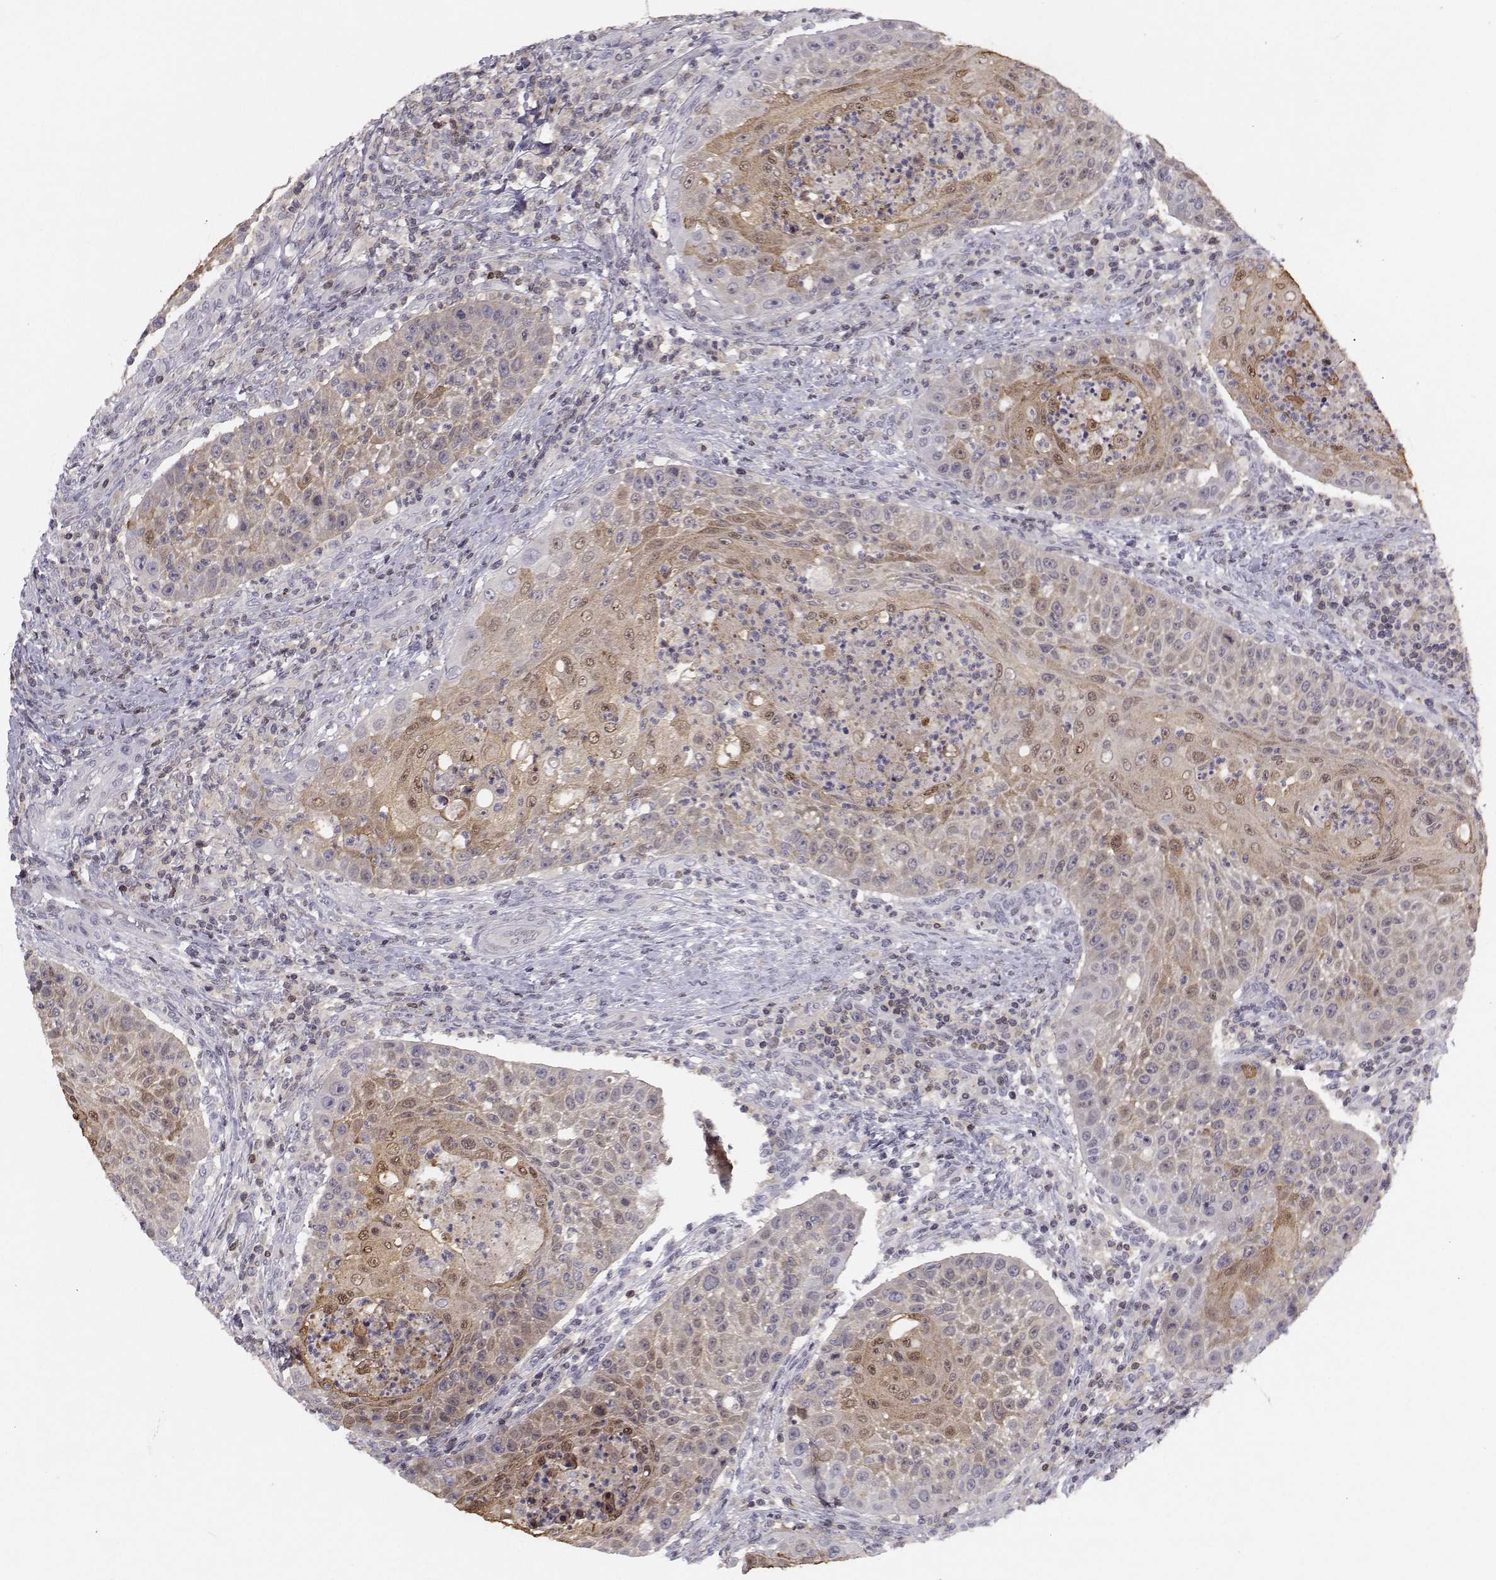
{"staining": {"intensity": "moderate", "quantity": ">75%", "location": "cytoplasmic/membranous"}, "tissue": "head and neck cancer", "cell_type": "Tumor cells", "image_type": "cancer", "snomed": [{"axis": "morphology", "description": "Squamous cell carcinoma, NOS"}, {"axis": "topography", "description": "Head-Neck"}], "caption": "Human squamous cell carcinoma (head and neck) stained with a brown dye shows moderate cytoplasmic/membranous positive staining in approximately >75% of tumor cells.", "gene": "PCP4L1", "patient": {"sex": "male", "age": 69}}